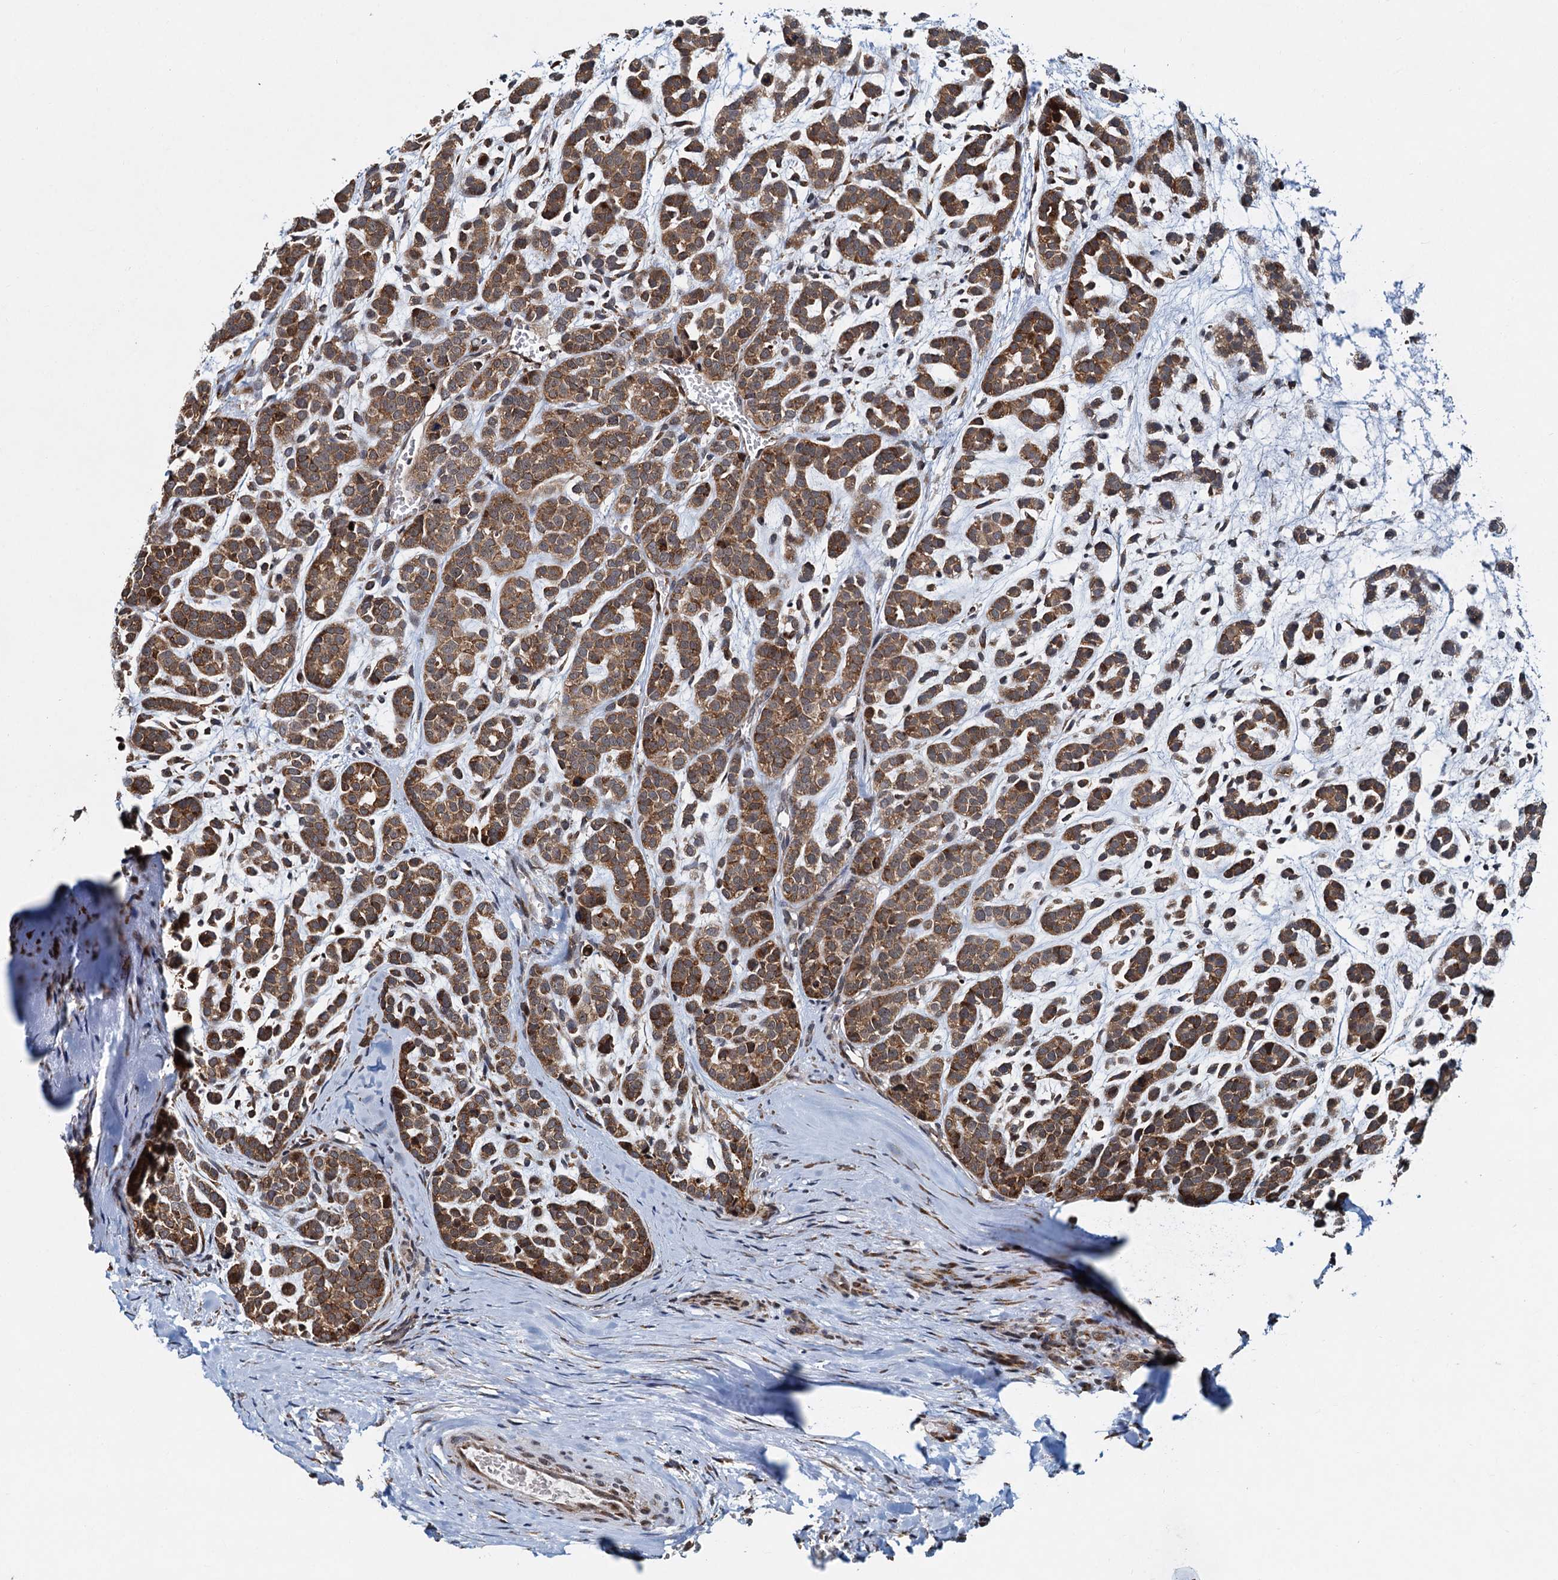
{"staining": {"intensity": "moderate", "quantity": ">75%", "location": "cytoplasmic/membranous"}, "tissue": "head and neck cancer", "cell_type": "Tumor cells", "image_type": "cancer", "snomed": [{"axis": "morphology", "description": "Adenocarcinoma, NOS"}, {"axis": "morphology", "description": "Adenoma, NOS"}, {"axis": "topography", "description": "Head-Neck"}], "caption": "Immunohistochemical staining of human head and neck cancer shows moderate cytoplasmic/membranous protein positivity in approximately >75% of tumor cells. (Brightfield microscopy of DAB IHC at high magnification).", "gene": "DNAJC21", "patient": {"sex": "female", "age": 55}}